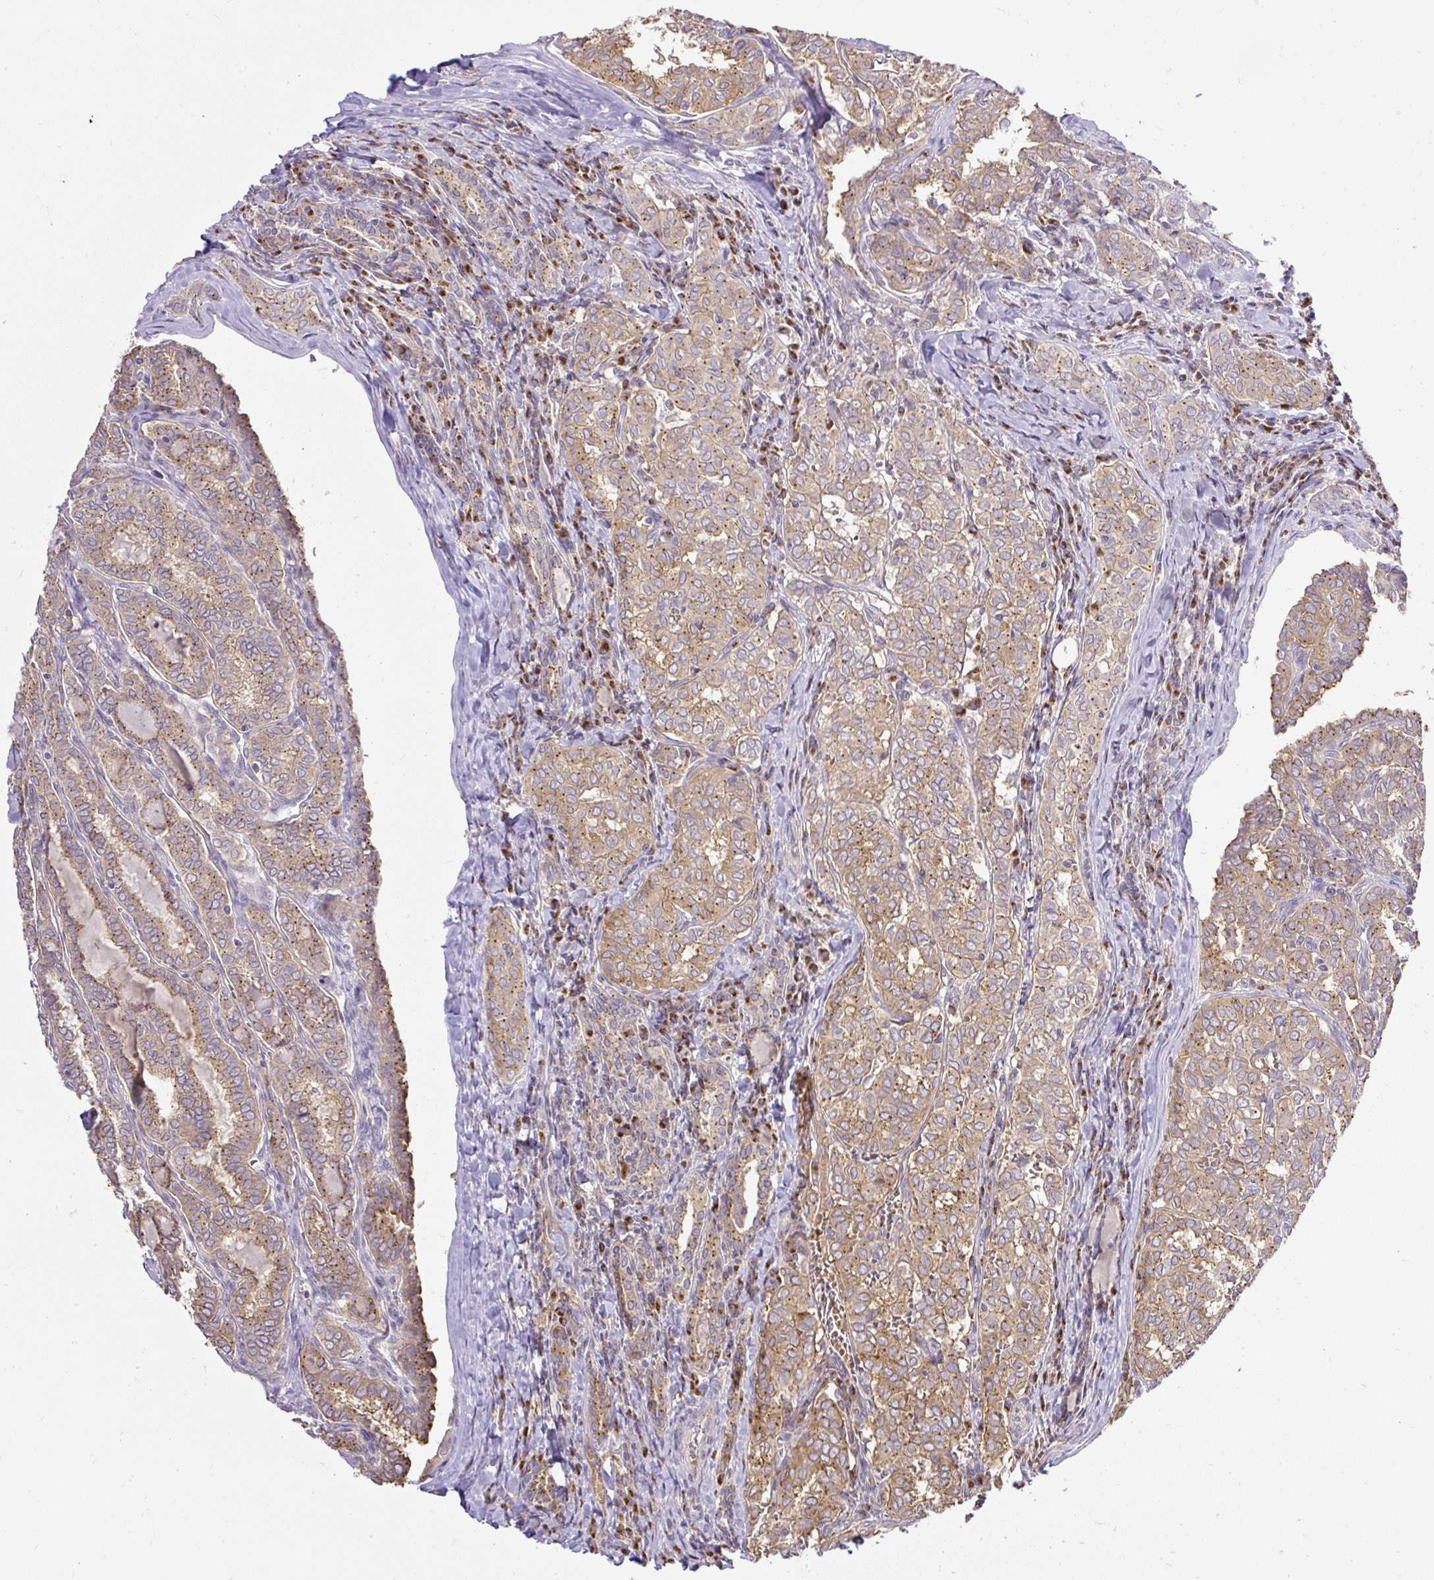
{"staining": {"intensity": "moderate", "quantity": "25%-75%", "location": "cytoplasmic/membranous"}, "tissue": "thyroid cancer", "cell_type": "Tumor cells", "image_type": "cancer", "snomed": [{"axis": "morphology", "description": "Papillary adenocarcinoma, NOS"}, {"axis": "topography", "description": "Thyroid gland"}], "caption": "IHC image of human thyroid cancer stained for a protein (brown), which demonstrates medium levels of moderate cytoplasmic/membranous expression in about 25%-75% of tumor cells.", "gene": "SMC4", "patient": {"sex": "female", "age": 30}}